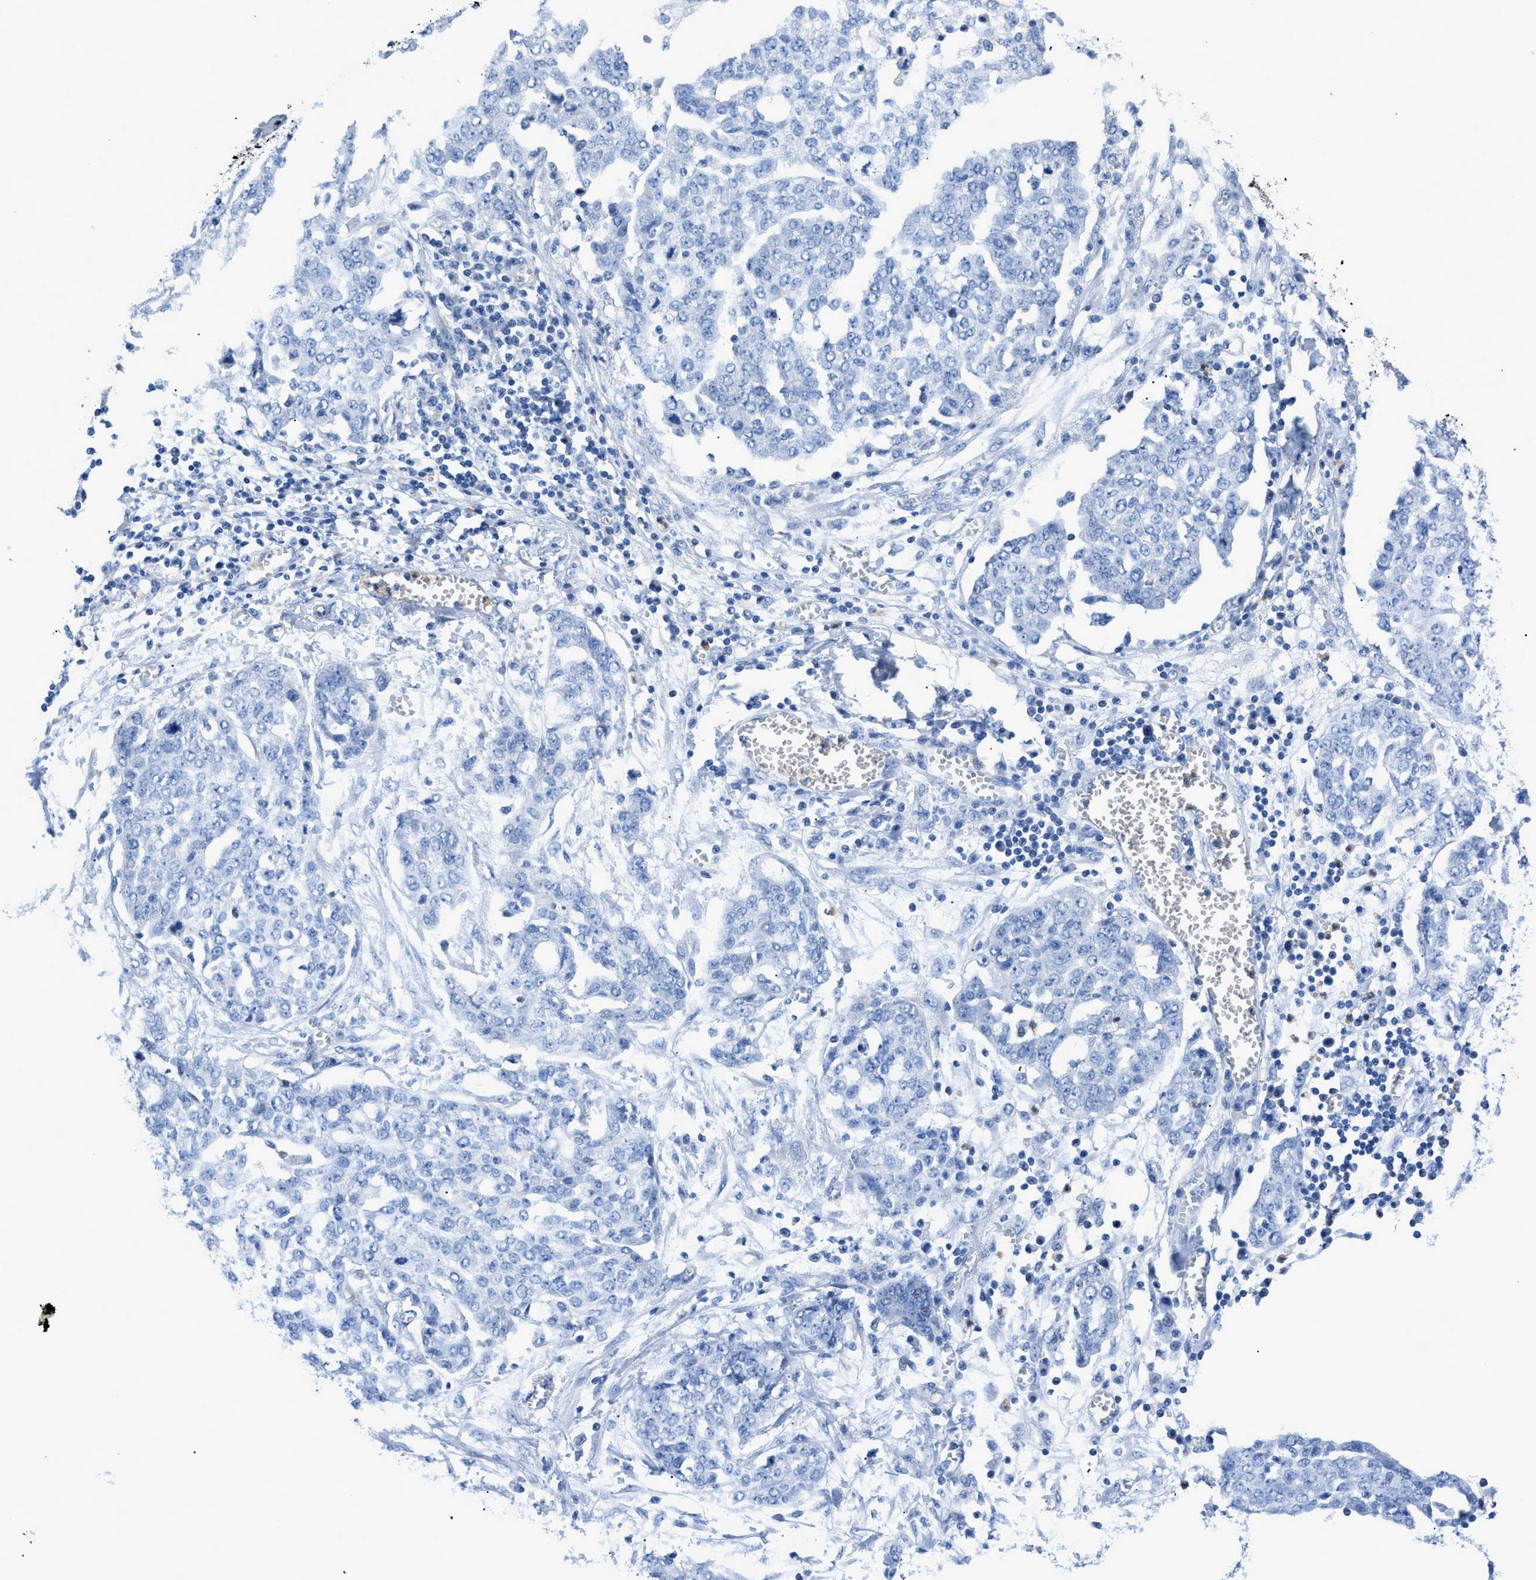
{"staining": {"intensity": "negative", "quantity": "none", "location": "none"}, "tissue": "ovarian cancer", "cell_type": "Tumor cells", "image_type": "cancer", "snomed": [{"axis": "morphology", "description": "Cystadenocarcinoma, serous, NOS"}, {"axis": "topography", "description": "Soft tissue"}, {"axis": "topography", "description": "Ovary"}], "caption": "Photomicrograph shows no protein positivity in tumor cells of ovarian cancer (serous cystadenocarcinoma) tissue.", "gene": "ITPR1", "patient": {"sex": "female", "age": 57}}